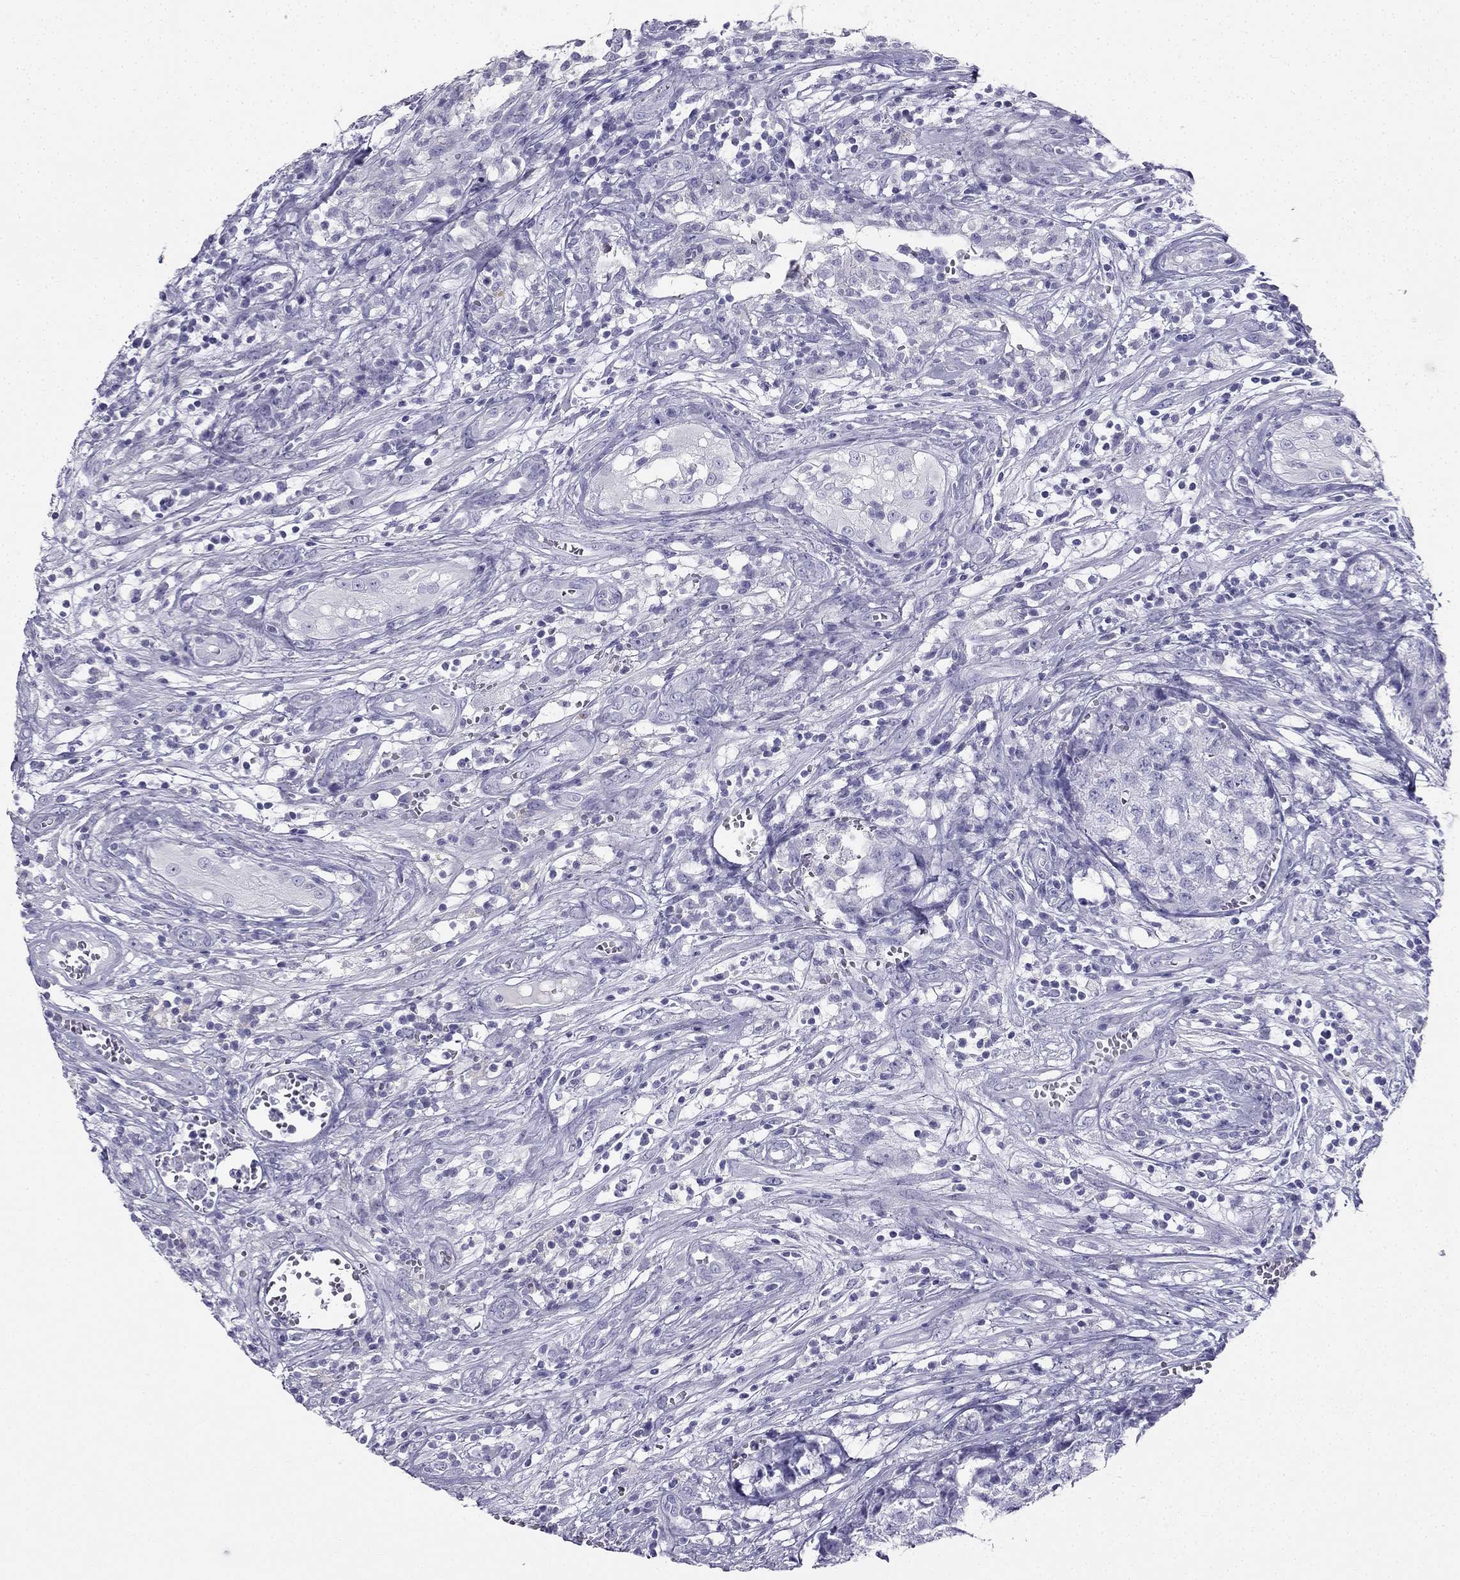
{"staining": {"intensity": "negative", "quantity": "none", "location": "none"}, "tissue": "testis cancer", "cell_type": "Tumor cells", "image_type": "cancer", "snomed": [{"axis": "morphology", "description": "Seminoma, NOS"}, {"axis": "morphology", "description": "Carcinoma, Embryonal, NOS"}, {"axis": "topography", "description": "Testis"}], "caption": "Micrograph shows no protein positivity in tumor cells of testis seminoma tissue. Nuclei are stained in blue.", "gene": "TFF3", "patient": {"sex": "male", "age": 22}}